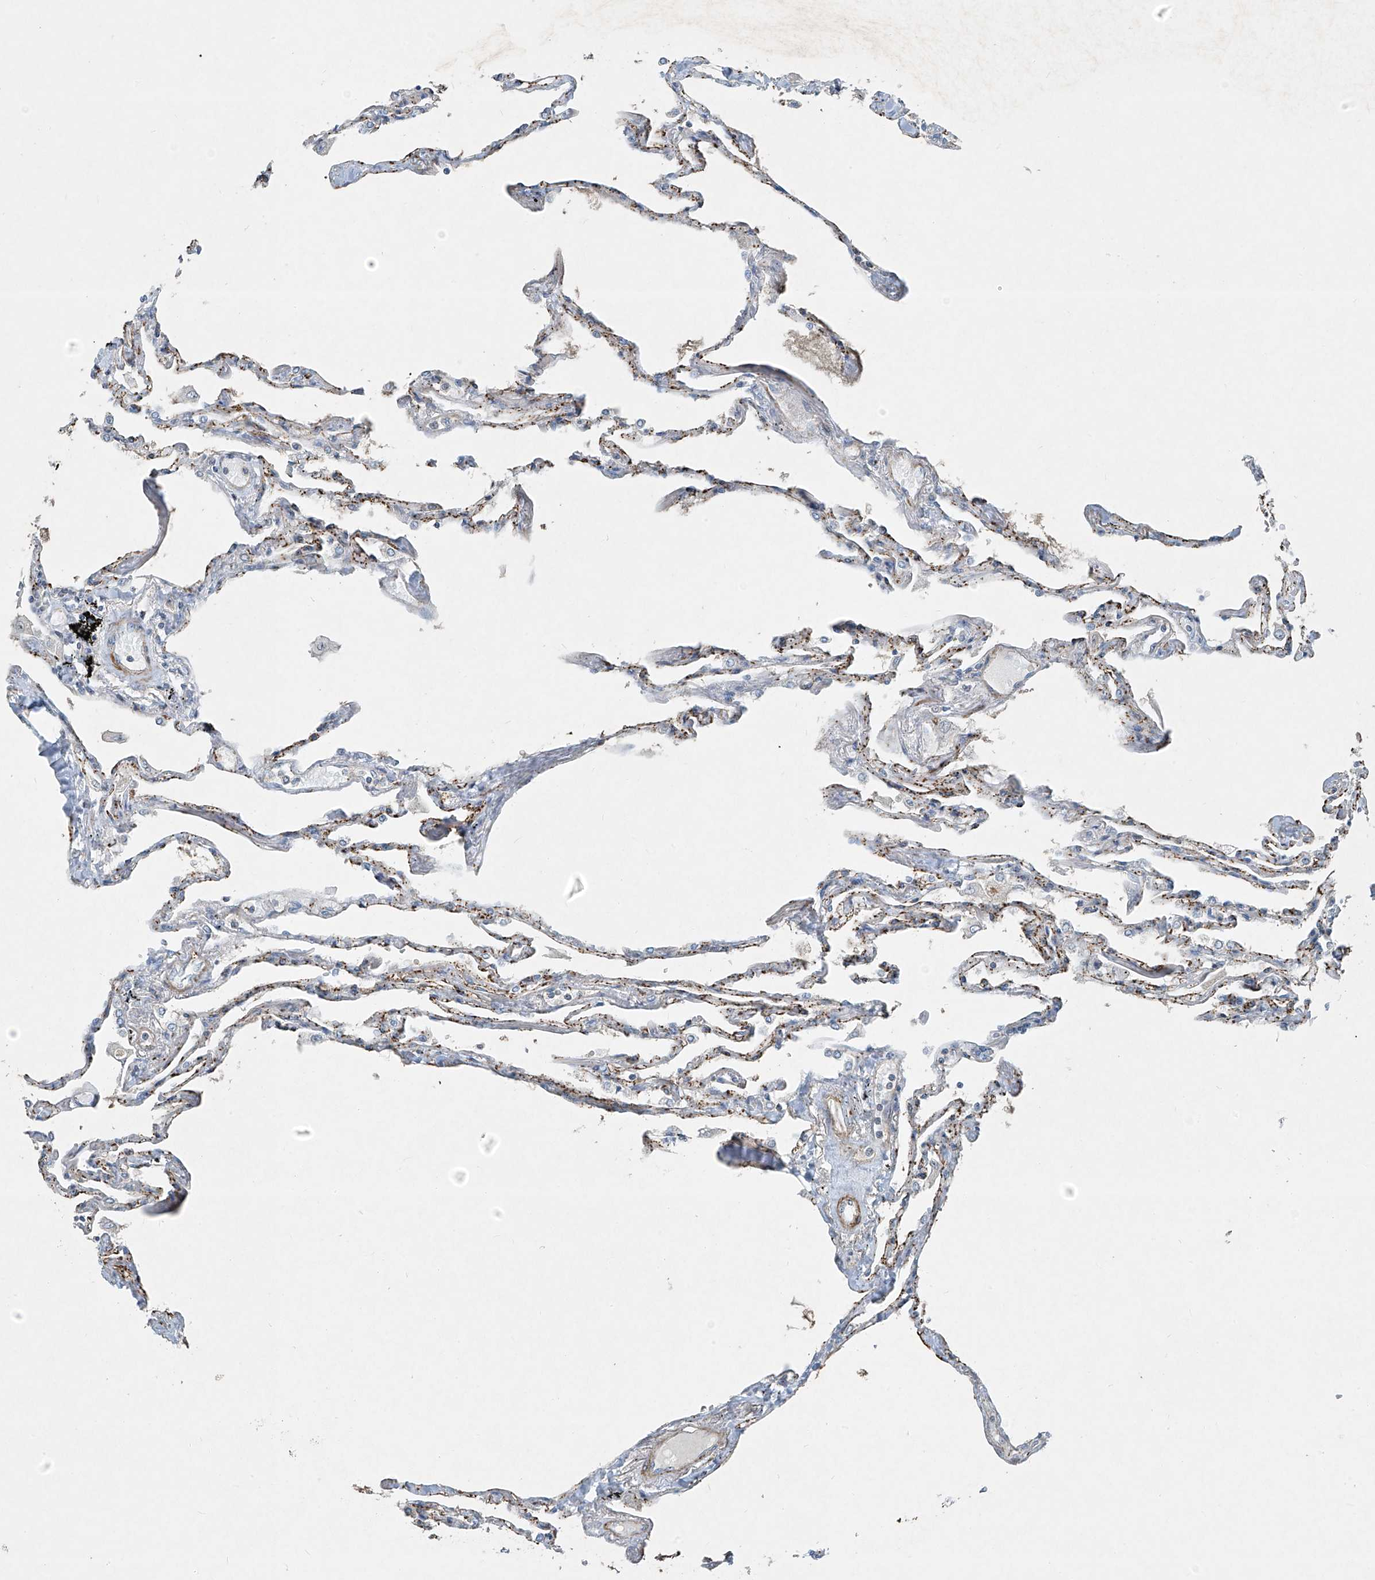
{"staining": {"intensity": "weak", "quantity": "25%-75%", "location": "cytoplasmic/membranous"}, "tissue": "lung", "cell_type": "Alveolar cells", "image_type": "normal", "snomed": [{"axis": "morphology", "description": "Normal tissue, NOS"}, {"axis": "topography", "description": "Lung"}], "caption": "The immunohistochemical stain shows weak cytoplasmic/membranous staining in alveolar cells of unremarkable lung.", "gene": "PPCS", "patient": {"sex": "female", "age": 67}}